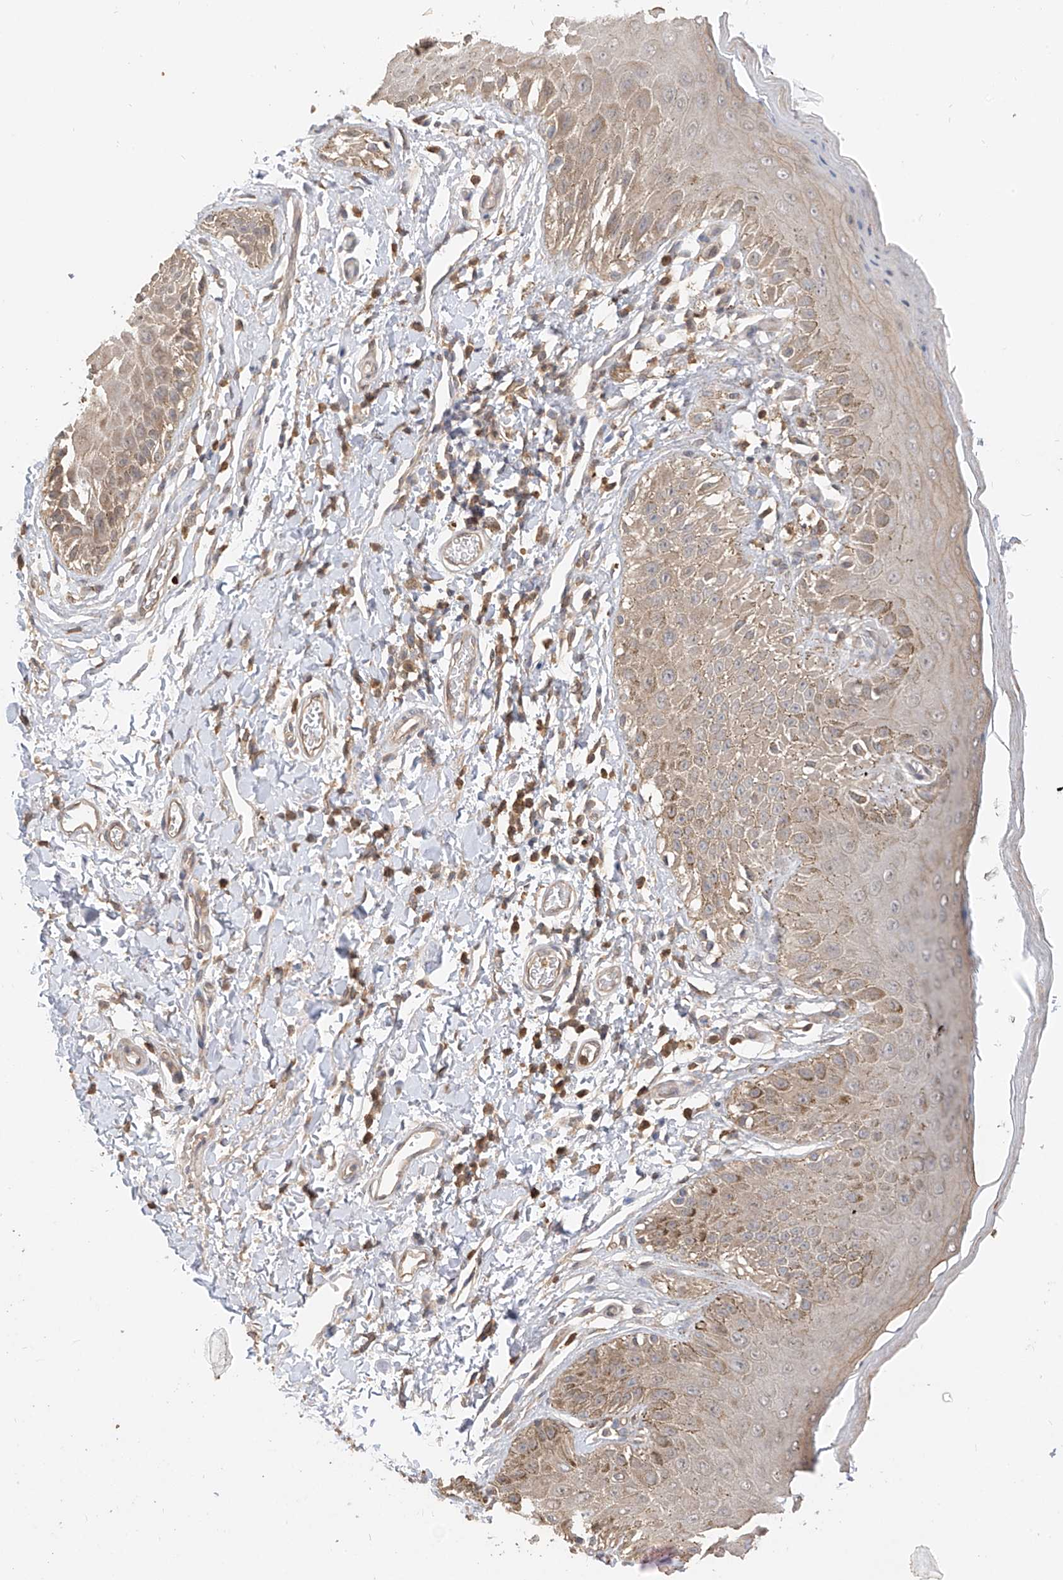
{"staining": {"intensity": "moderate", "quantity": "25%-75%", "location": "cytoplasmic/membranous"}, "tissue": "skin", "cell_type": "Epidermal cells", "image_type": "normal", "snomed": [{"axis": "morphology", "description": "Normal tissue, NOS"}, {"axis": "topography", "description": "Anal"}], "caption": "IHC histopathology image of unremarkable human skin stained for a protein (brown), which displays medium levels of moderate cytoplasmic/membranous staining in about 25%-75% of epidermal cells.", "gene": "OFD1", "patient": {"sex": "male", "age": 44}}